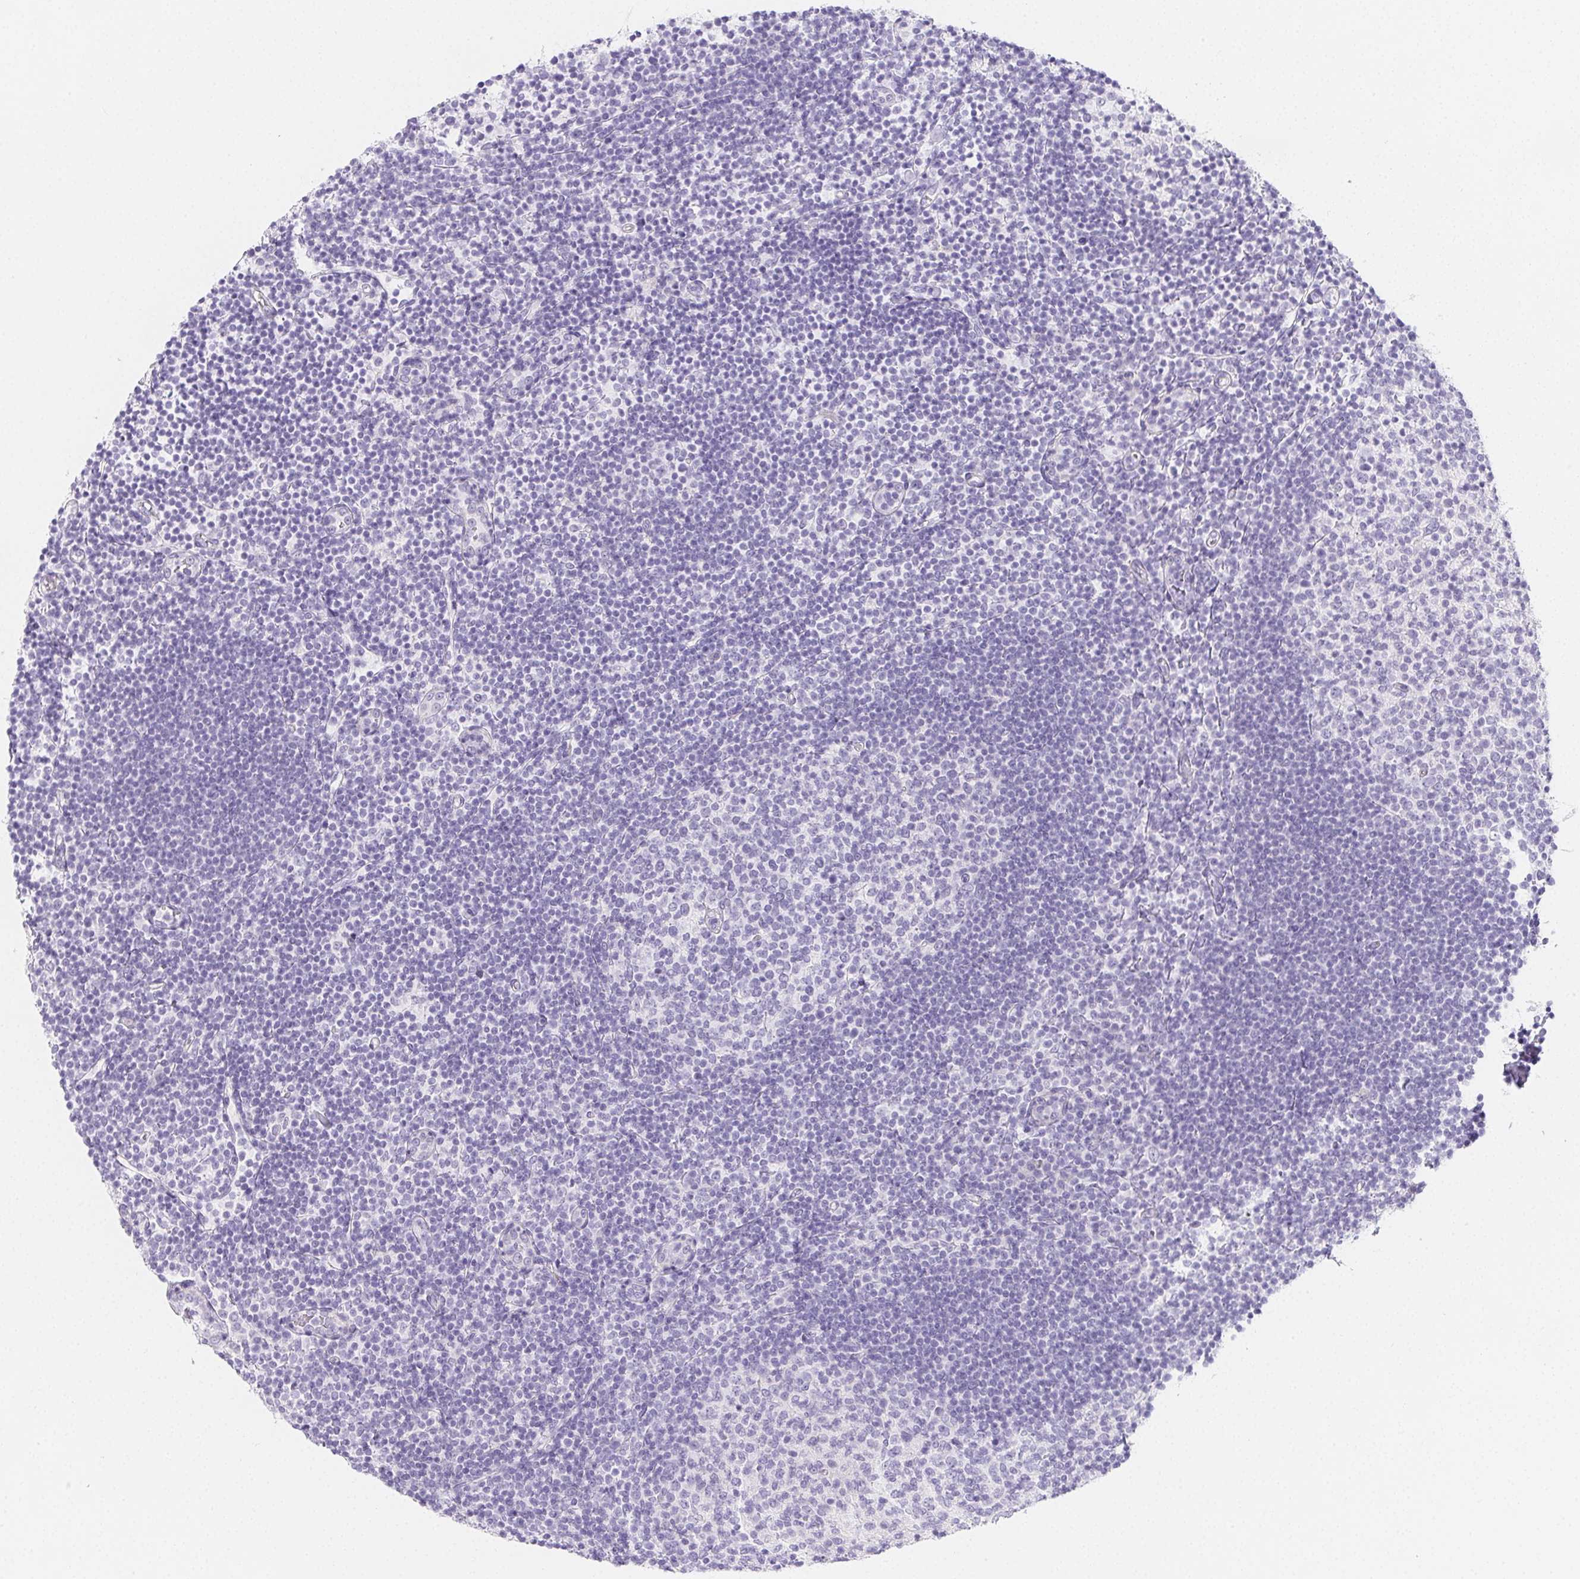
{"staining": {"intensity": "negative", "quantity": "none", "location": "none"}, "tissue": "tonsil", "cell_type": "Germinal center cells", "image_type": "normal", "snomed": [{"axis": "morphology", "description": "Normal tissue, NOS"}, {"axis": "topography", "description": "Tonsil"}], "caption": "Human tonsil stained for a protein using immunohistochemistry (IHC) shows no positivity in germinal center cells.", "gene": "ZBBX", "patient": {"sex": "female", "age": 10}}